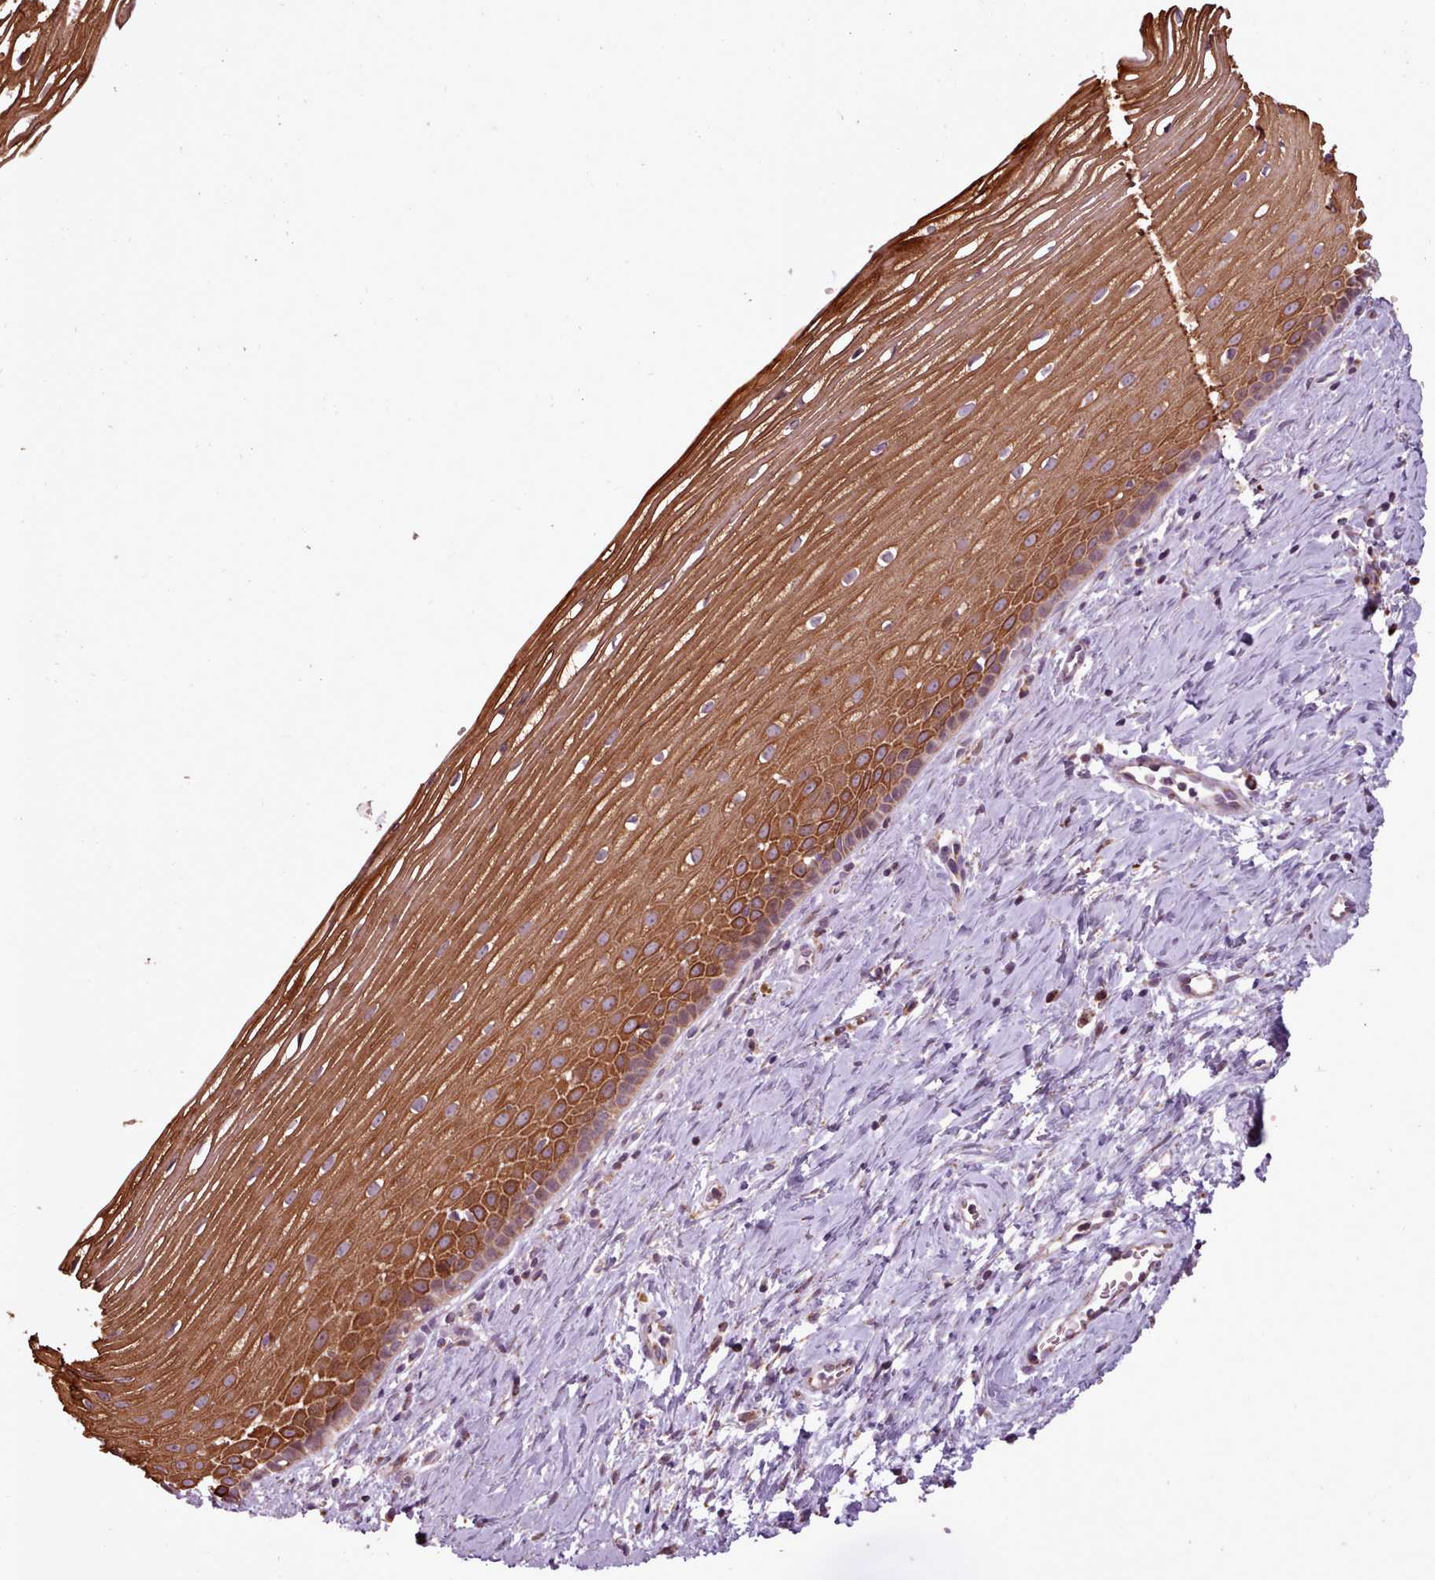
{"staining": {"intensity": "moderate", "quantity": ">75%", "location": "cytoplasmic/membranous"}, "tissue": "cervix", "cell_type": "Glandular cells", "image_type": "normal", "snomed": [{"axis": "morphology", "description": "Normal tissue, NOS"}, {"axis": "topography", "description": "Cervix"}], "caption": "This is an image of immunohistochemistry staining of benign cervix, which shows moderate expression in the cytoplasmic/membranous of glandular cells.", "gene": "LIN7C", "patient": {"sex": "female", "age": 47}}